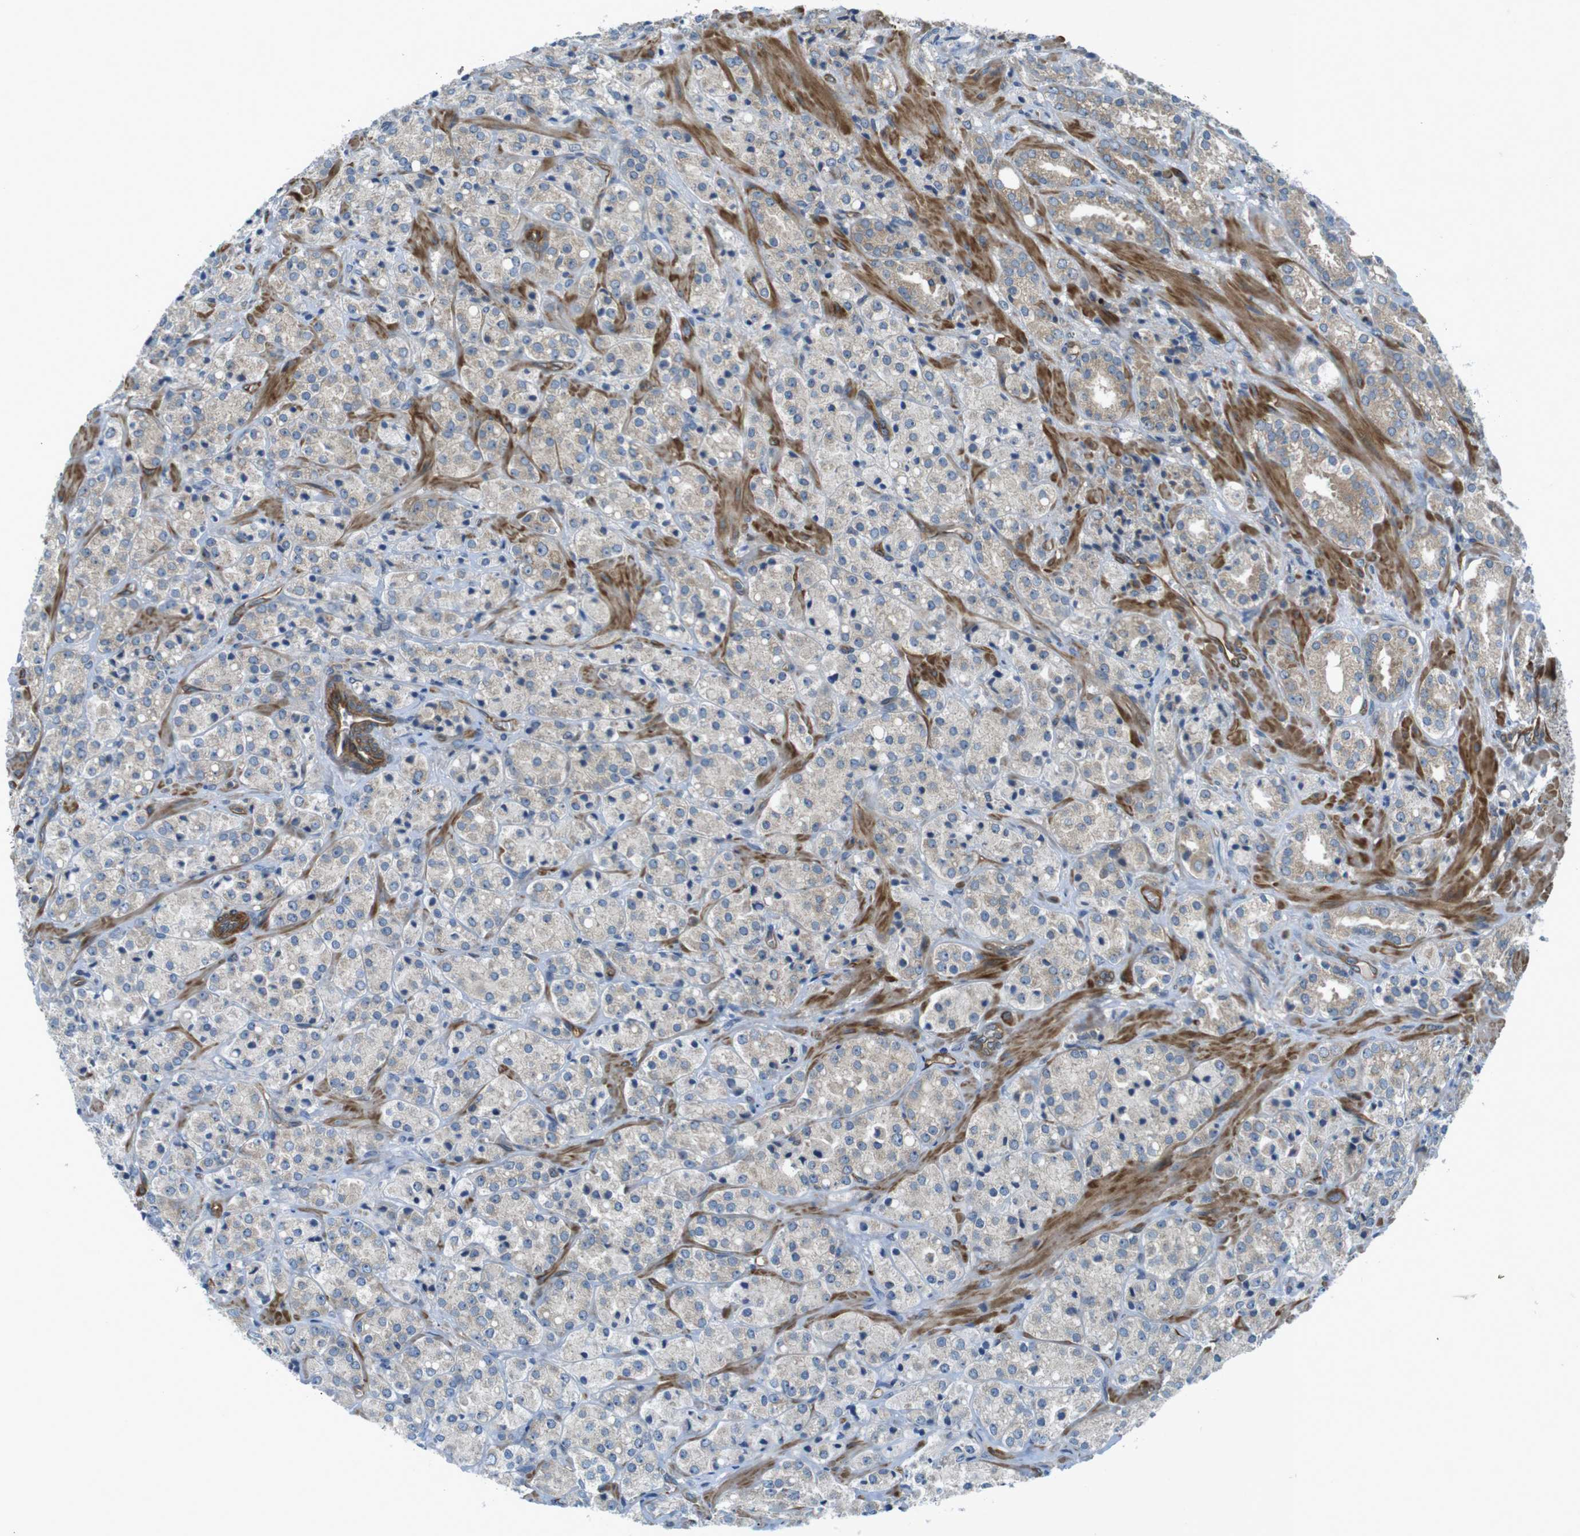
{"staining": {"intensity": "weak", "quantity": ">75%", "location": "cytoplasmic/membranous"}, "tissue": "prostate cancer", "cell_type": "Tumor cells", "image_type": "cancer", "snomed": [{"axis": "morphology", "description": "Adenocarcinoma, High grade"}, {"axis": "topography", "description": "Prostate"}], "caption": "Brown immunohistochemical staining in prostate cancer demonstrates weak cytoplasmic/membranous staining in approximately >75% of tumor cells.", "gene": "TSC1", "patient": {"sex": "male", "age": 64}}